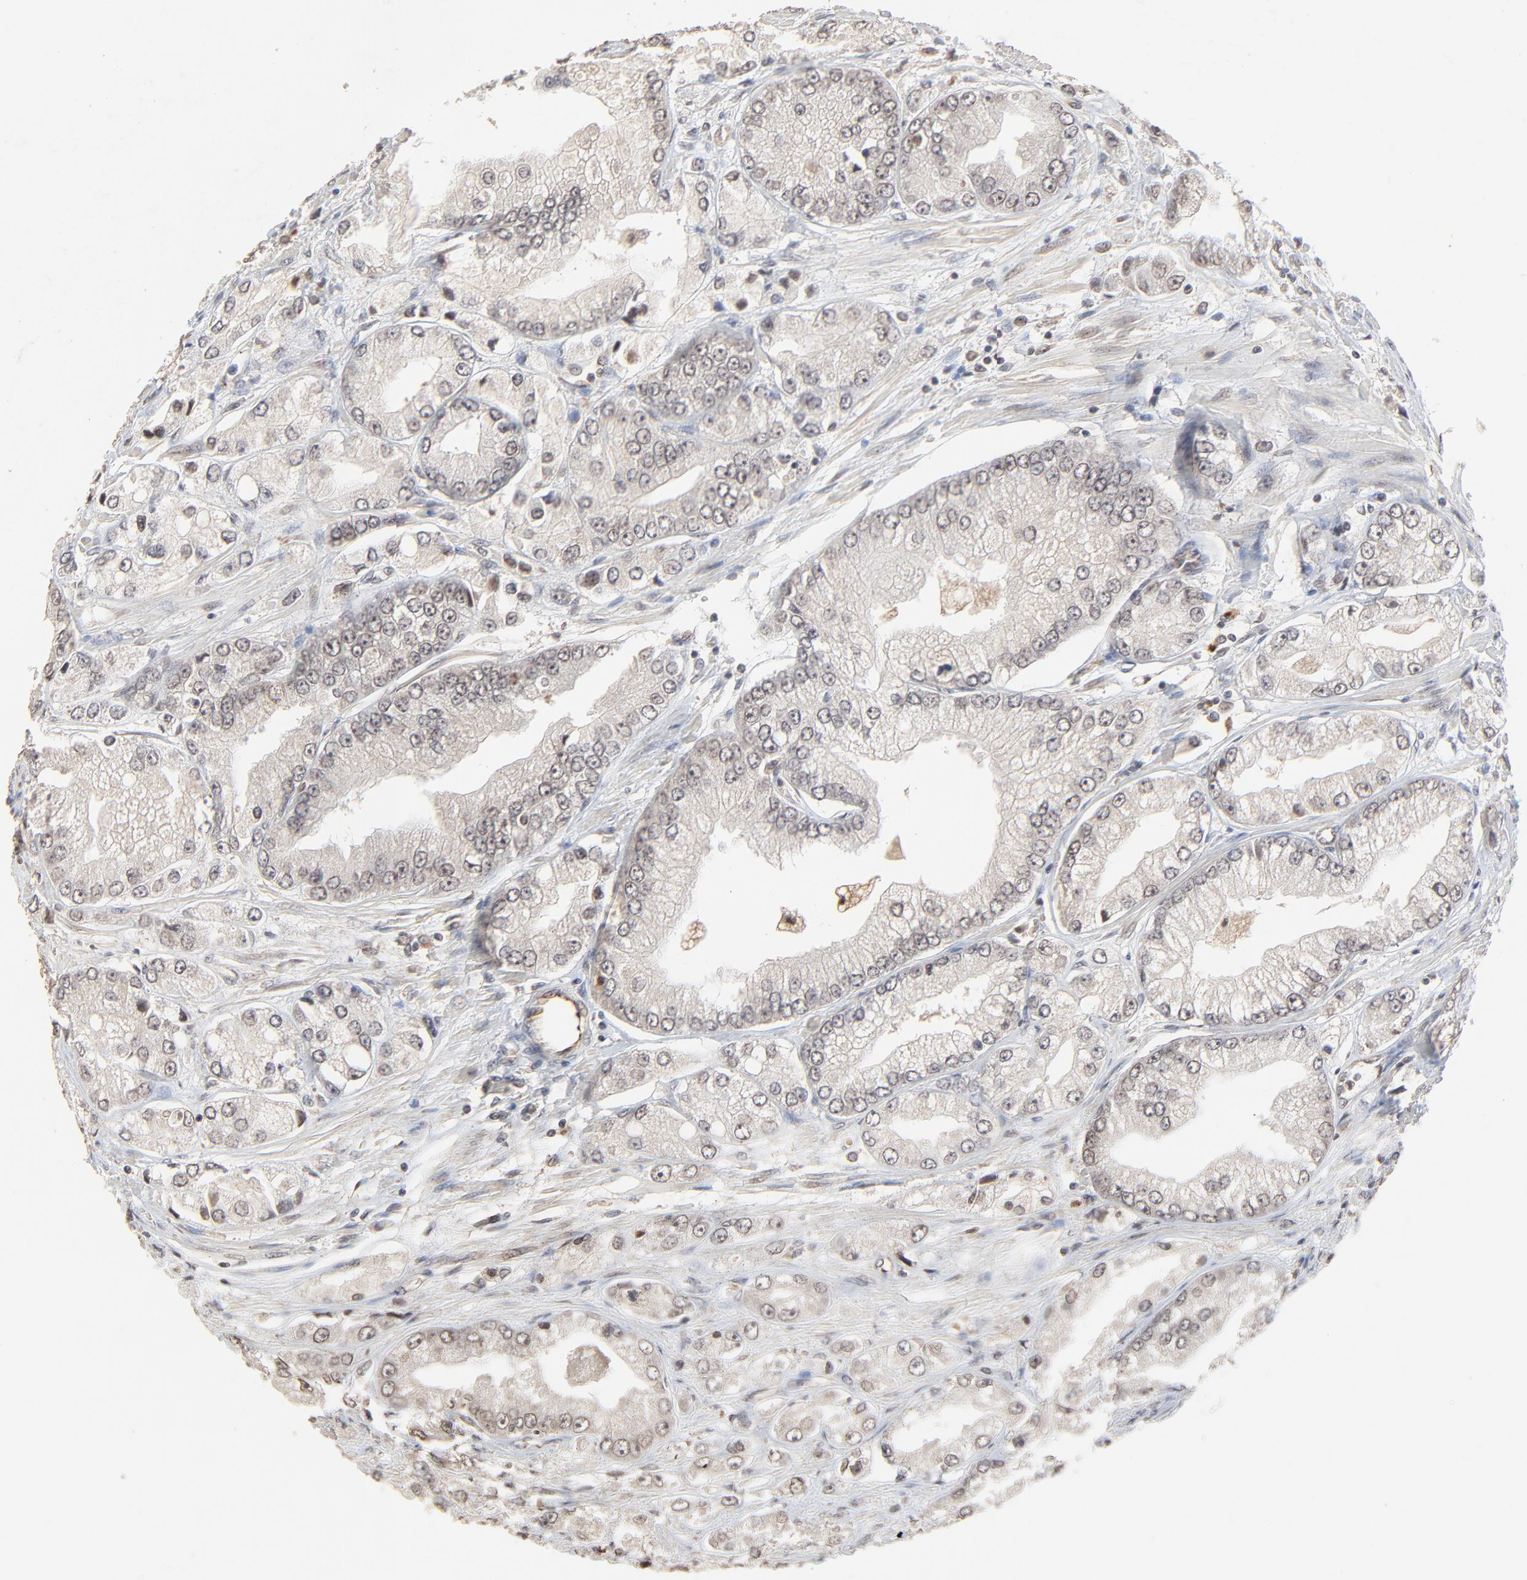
{"staining": {"intensity": "weak", "quantity": ">75%", "location": "cytoplasmic/membranous,nuclear"}, "tissue": "prostate cancer", "cell_type": "Tumor cells", "image_type": "cancer", "snomed": [{"axis": "morphology", "description": "Adenocarcinoma, Medium grade"}, {"axis": "topography", "description": "Prostate"}], "caption": "This photomicrograph demonstrates prostate cancer (medium-grade adenocarcinoma) stained with immunohistochemistry (IHC) to label a protein in brown. The cytoplasmic/membranous and nuclear of tumor cells show weak positivity for the protein. Nuclei are counter-stained blue.", "gene": "FAM227A", "patient": {"sex": "male", "age": 72}}